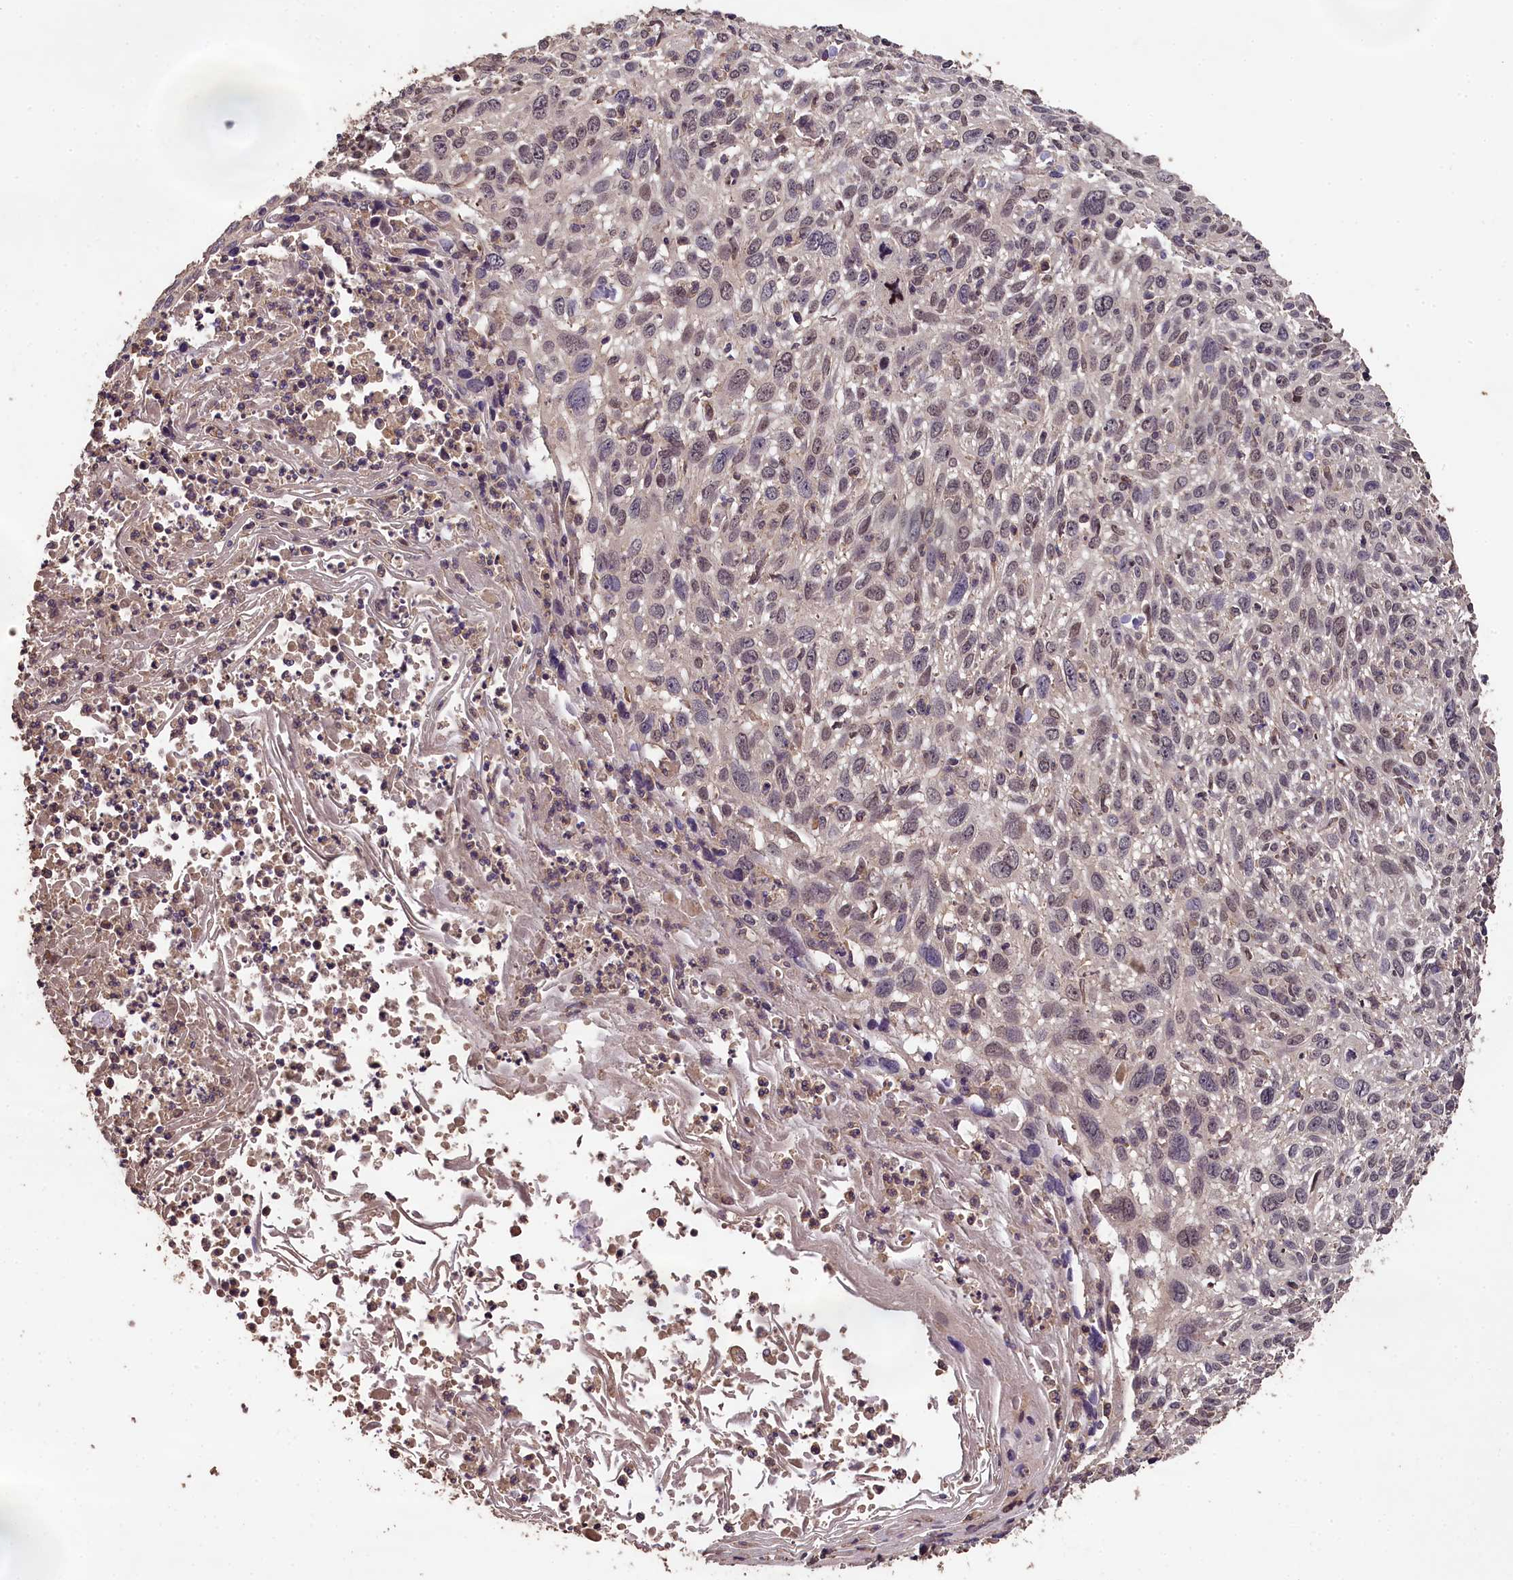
{"staining": {"intensity": "negative", "quantity": "none", "location": "none"}, "tissue": "cervical cancer", "cell_type": "Tumor cells", "image_type": "cancer", "snomed": [{"axis": "morphology", "description": "Squamous cell carcinoma, NOS"}, {"axis": "topography", "description": "Cervix"}], "caption": "This is an immunohistochemistry micrograph of human cervical squamous cell carcinoma. There is no staining in tumor cells.", "gene": "CHD9", "patient": {"sex": "female", "age": 51}}